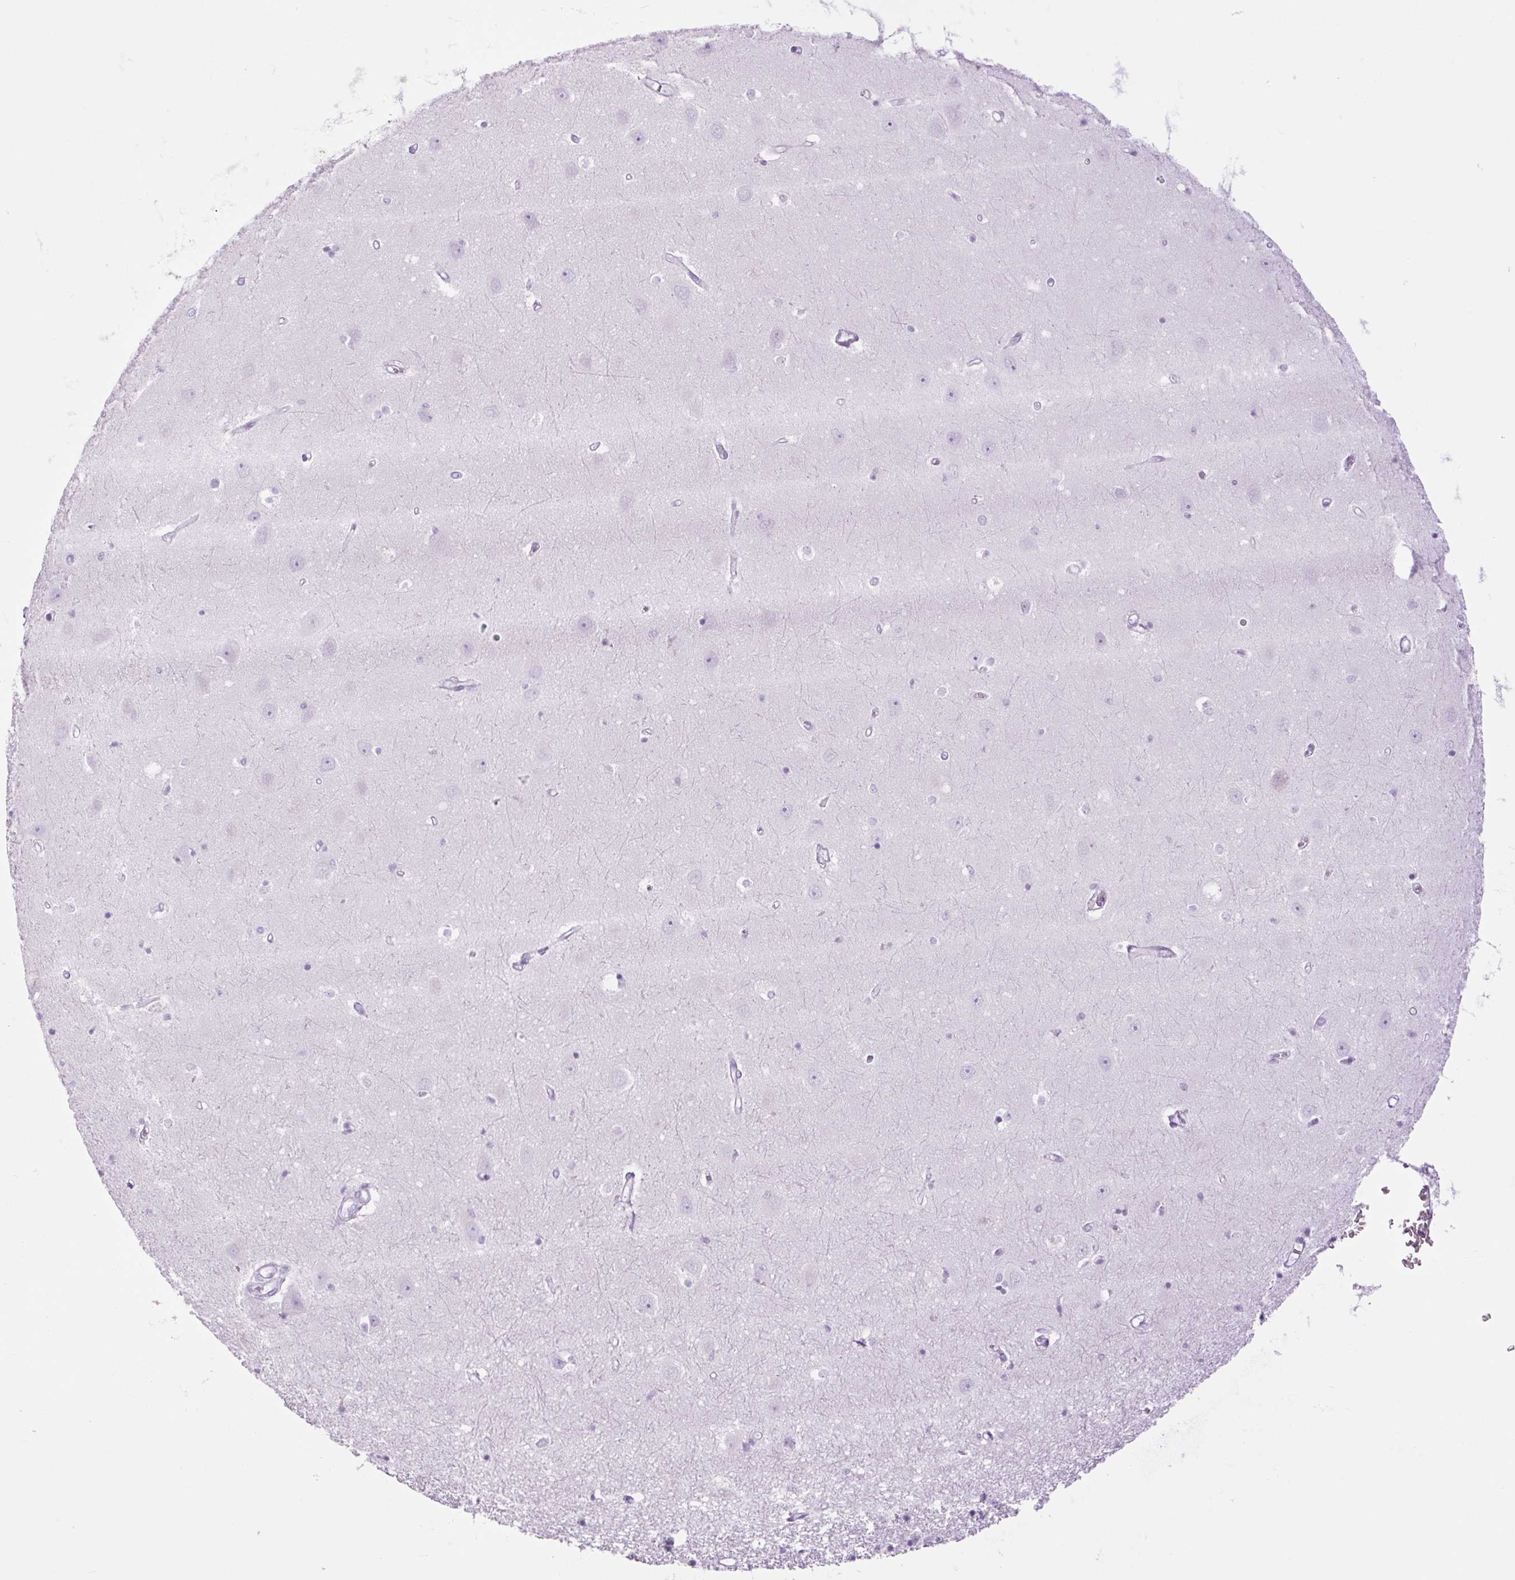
{"staining": {"intensity": "negative", "quantity": "none", "location": "none"}, "tissue": "hippocampus", "cell_type": "Glial cells", "image_type": "normal", "snomed": [{"axis": "morphology", "description": "Normal tissue, NOS"}, {"axis": "topography", "description": "Hippocampus"}], "caption": "High magnification brightfield microscopy of normal hippocampus stained with DAB (brown) and counterstained with hematoxylin (blue): glial cells show no significant expression.", "gene": "TFF2", "patient": {"sex": "female", "age": 64}}